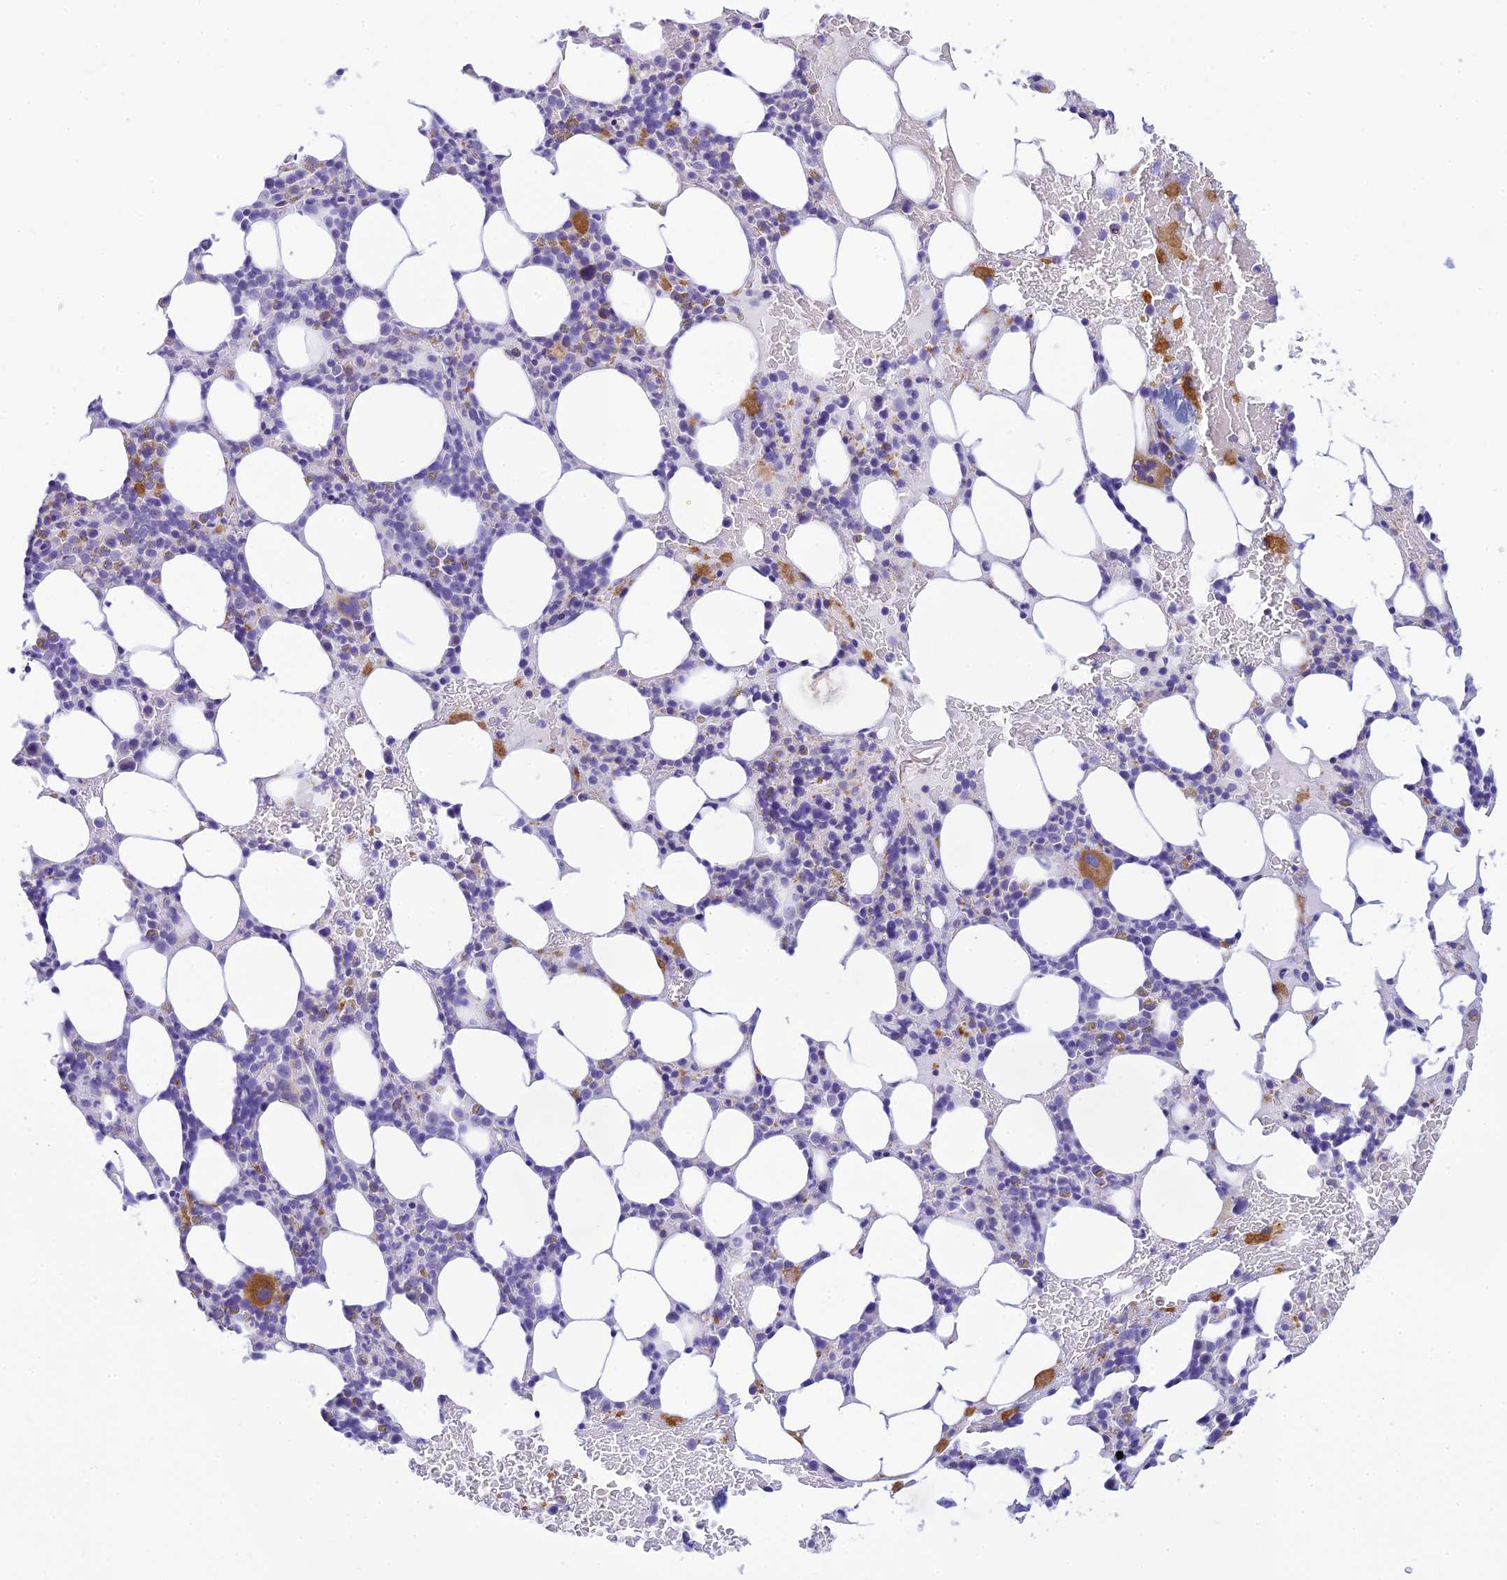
{"staining": {"intensity": "strong", "quantity": "<25%", "location": "cytoplasmic/membranous"}, "tissue": "bone marrow", "cell_type": "Hematopoietic cells", "image_type": "normal", "snomed": [{"axis": "morphology", "description": "Normal tissue, NOS"}, {"axis": "topography", "description": "Bone marrow"}], "caption": "Protein expression by immunohistochemistry exhibits strong cytoplasmic/membranous expression in about <25% of hematopoietic cells in normal bone marrow. The protein is stained brown, and the nuclei are stained in blue (DAB (3,3'-diaminobenzidine) IHC with brightfield microscopy, high magnification).", "gene": "FBXW4", "patient": {"sex": "male", "age": 78}}